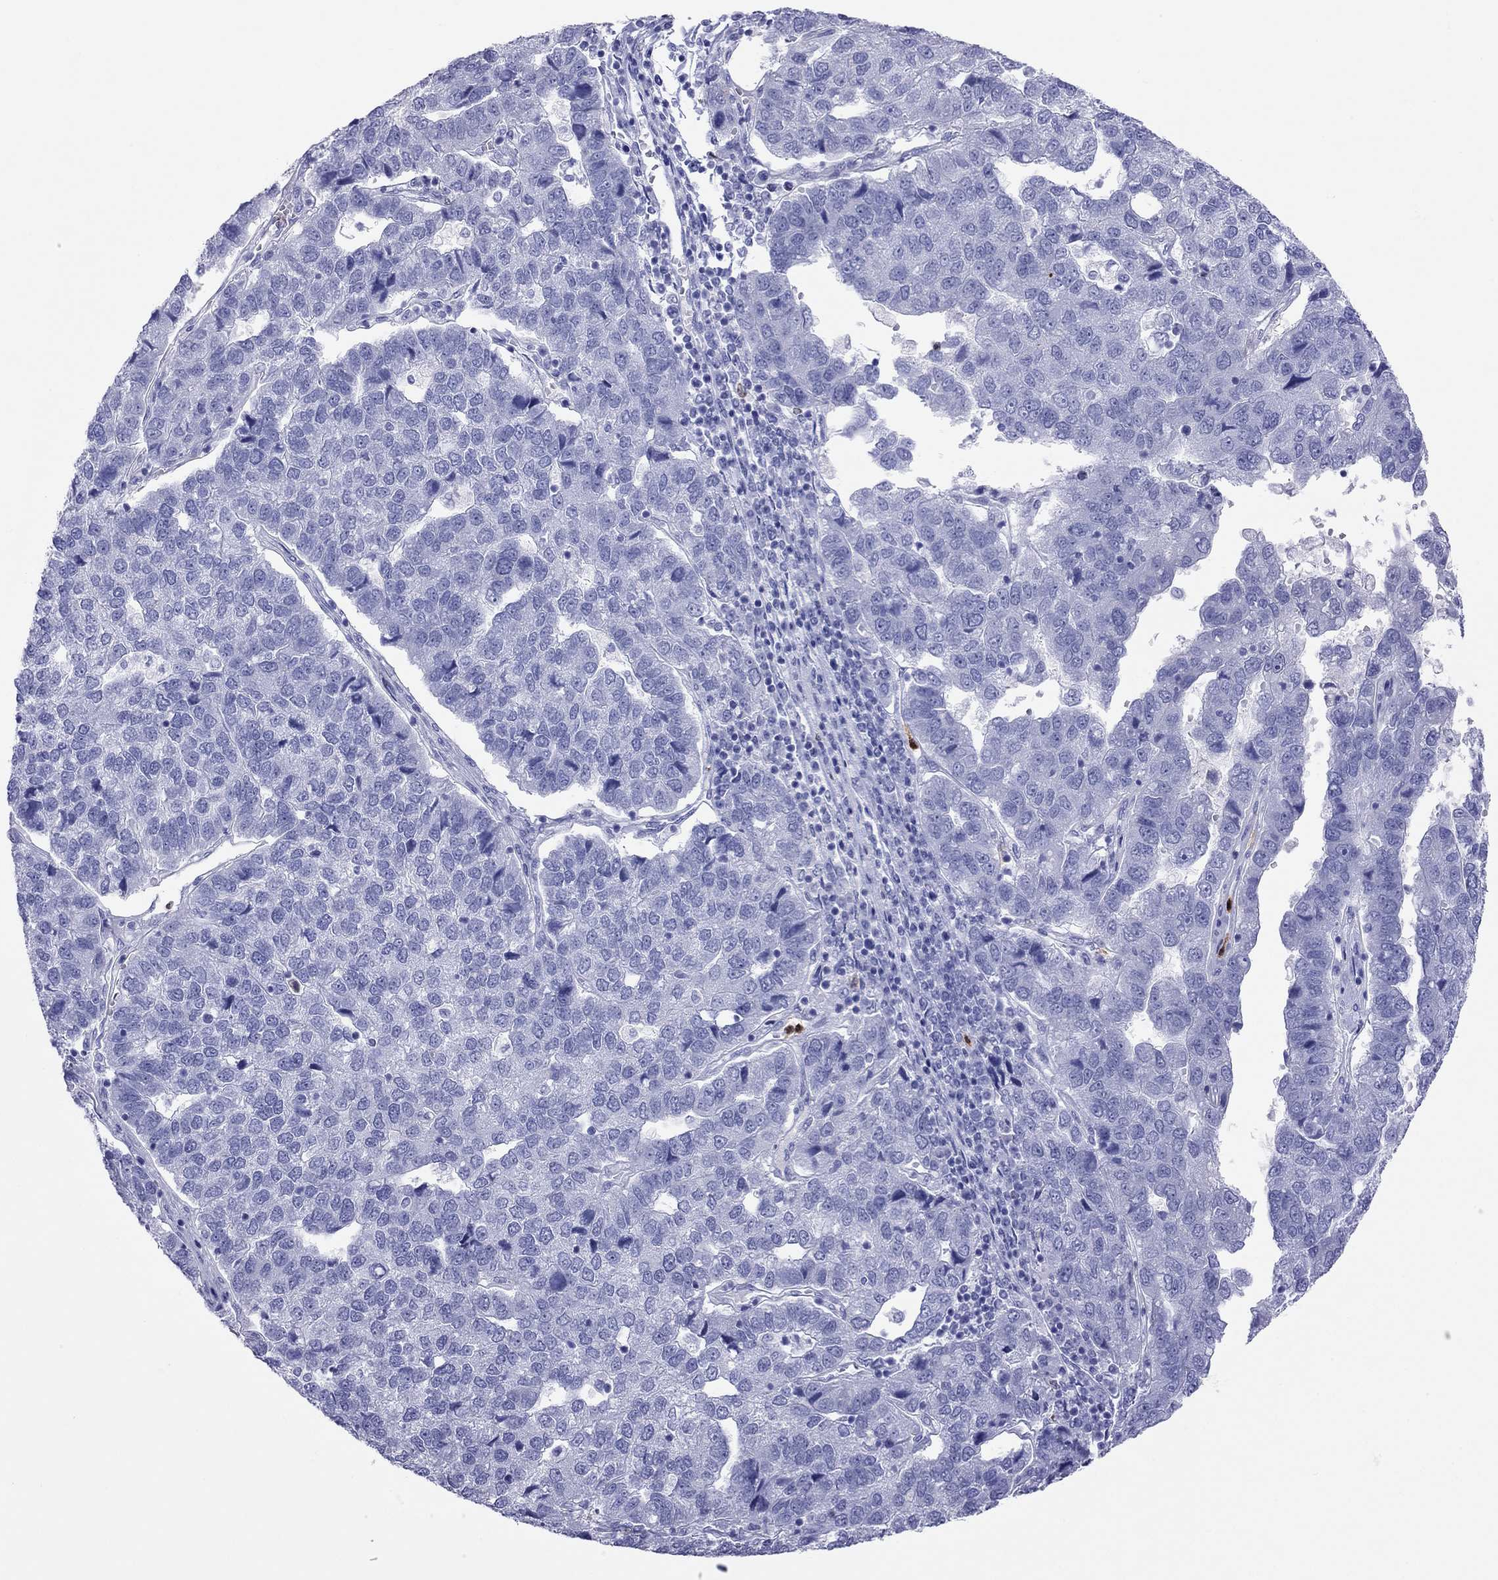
{"staining": {"intensity": "negative", "quantity": "none", "location": "none"}, "tissue": "pancreatic cancer", "cell_type": "Tumor cells", "image_type": "cancer", "snomed": [{"axis": "morphology", "description": "Adenocarcinoma, NOS"}, {"axis": "topography", "description": "Pancreas"}], "caption": "An image of pancreatic adenocarcinoma stained for a protein exhibits no brown staining in tumor cells.", "gene": "SLAMF1", "patient": {"sex": "female", "age": 61}}